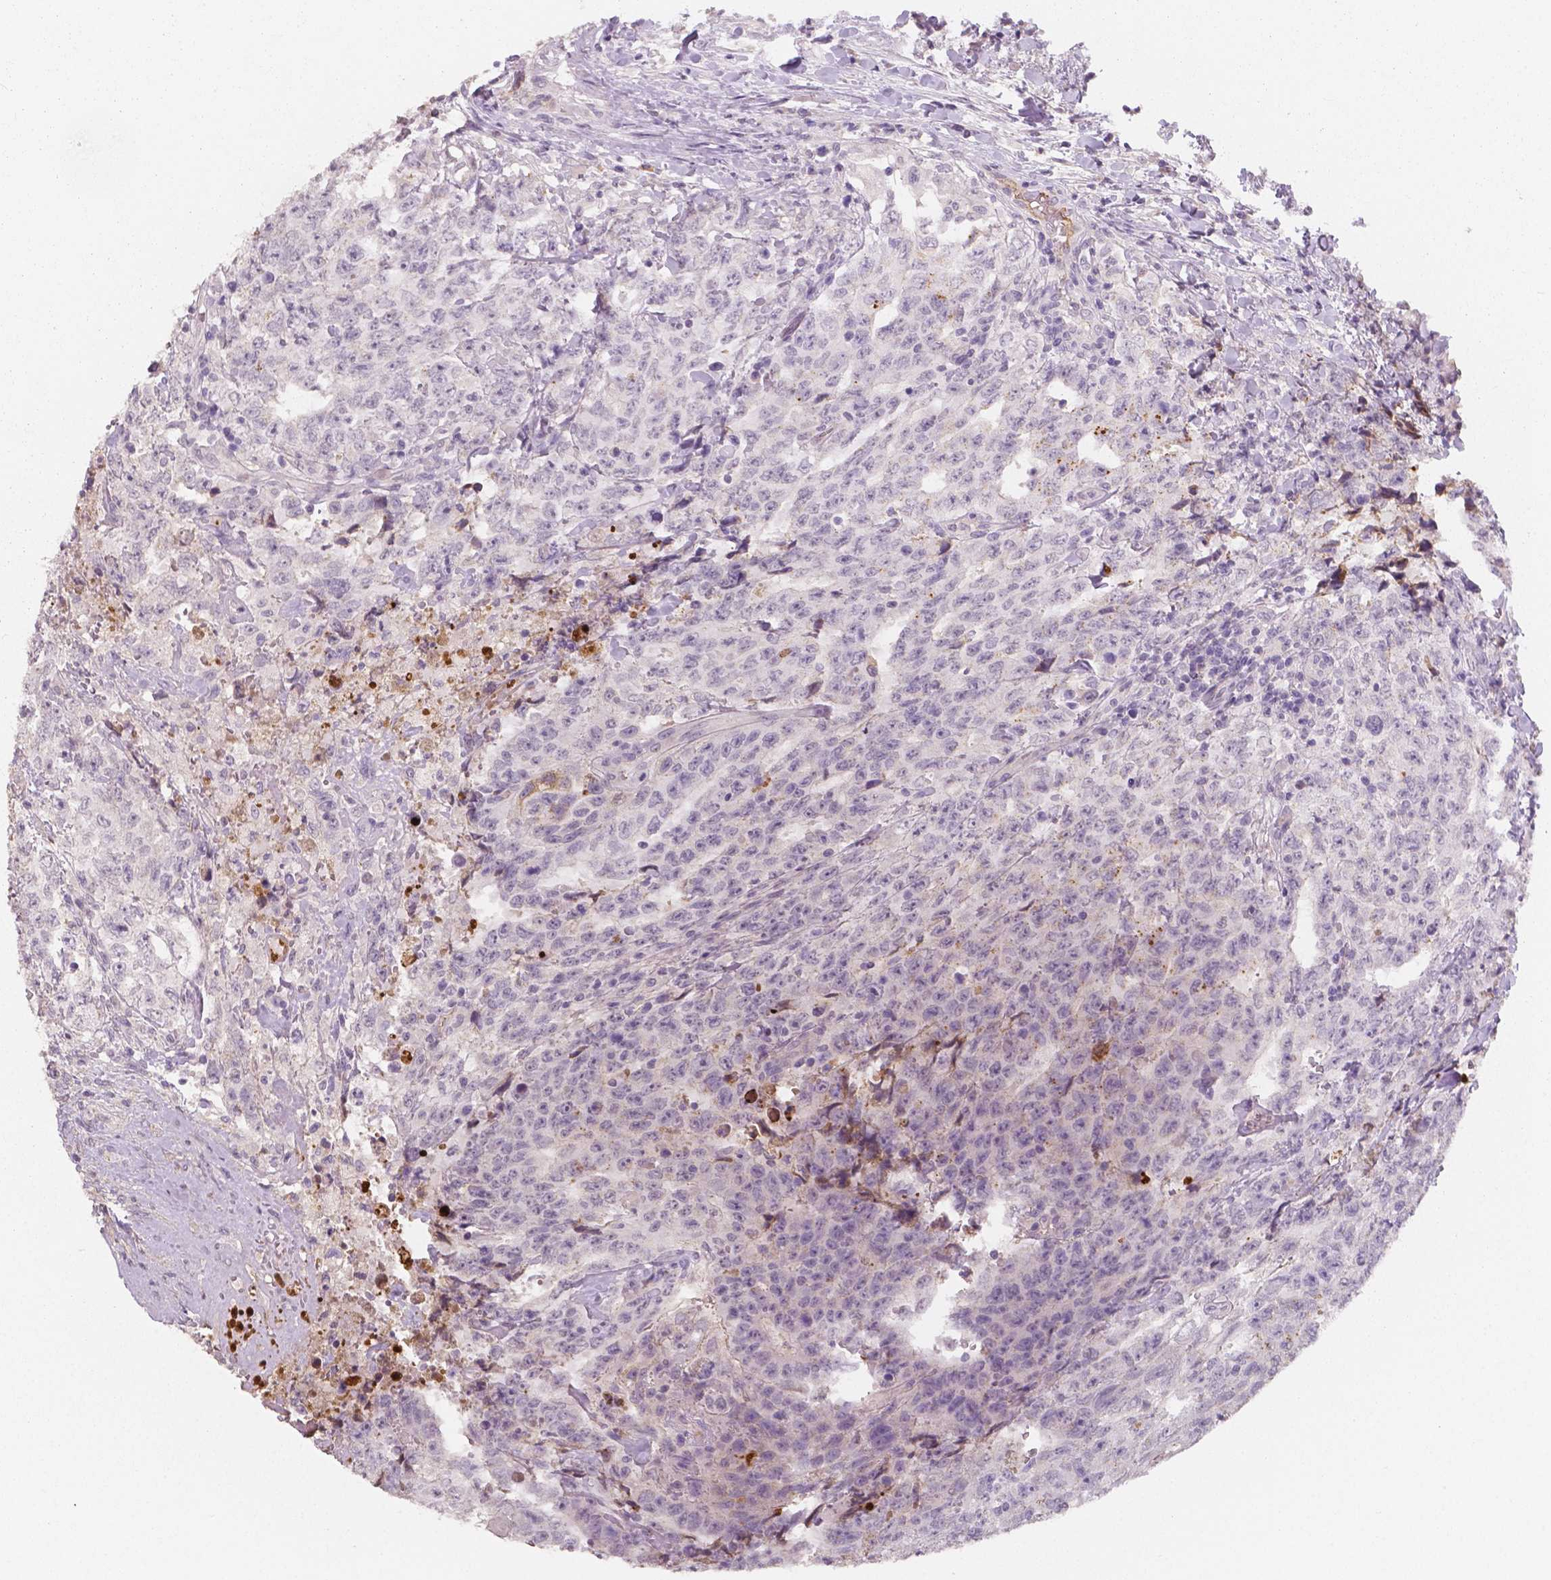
{"staining": {"intensity": "negative", "quantity": "none", "location": "none"}, "tissue": "testis cancer", "cell_type": "Tumor cells", "image_type": "cancer", "snomed": [{"axis": "morphology", "description": "Carcinoma, Embryonal, NOS"}, {"axis": "topography", "description": "Testis"}], "caption": "This is an IHC micrograph of human testis cancer. There is no staining in tumor cells.", "gene": "APOA4", "patient": {"sex": "male", "age": 24}}